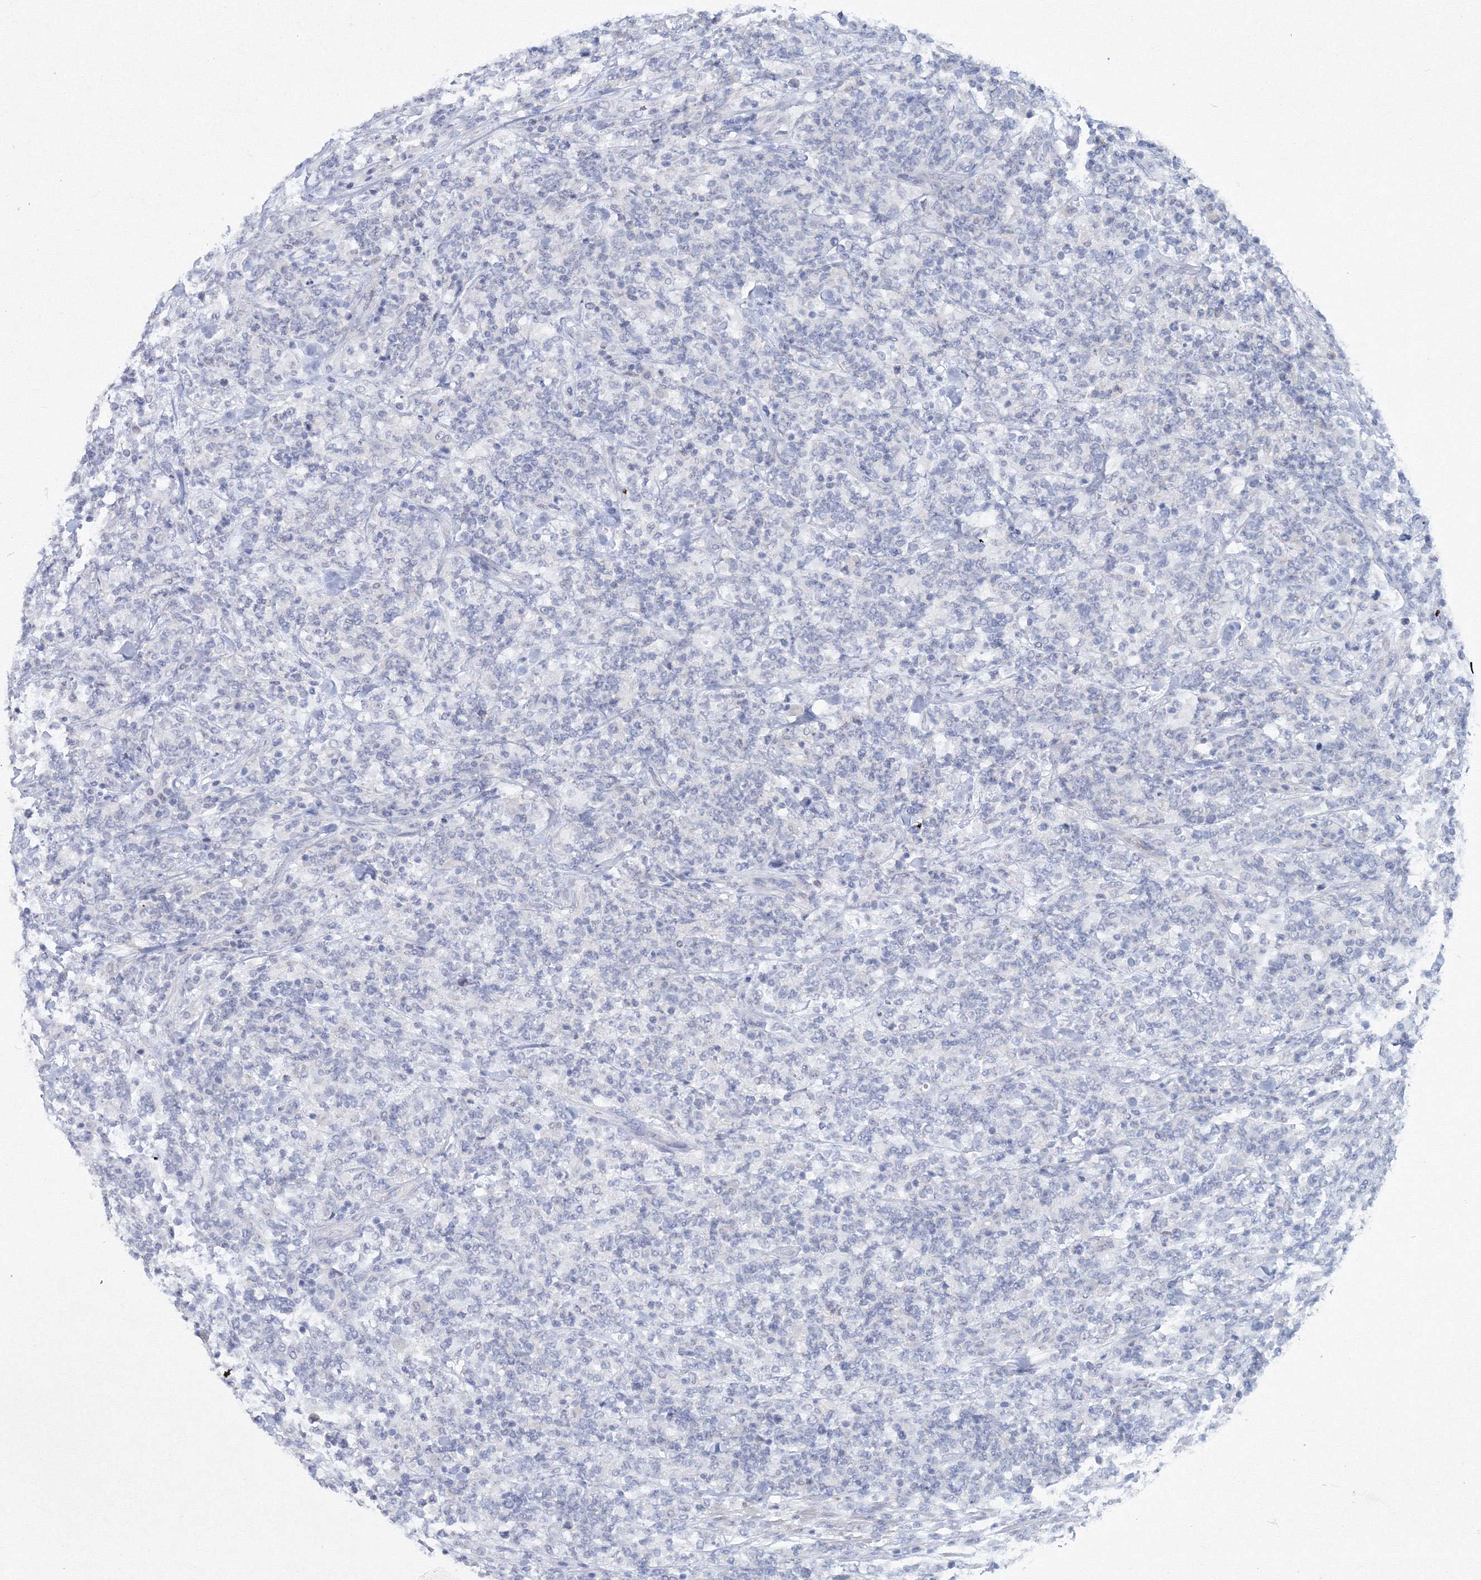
{"staining": {"intensity": "negative", "quantity": "none", "location": "none"}, "tissue": "lymphoma", "cell_type": "Tumor cells", "image_type": "cancer", "snomed": [{"axis": "morphology", "description": "Malignant lymphoma, non-Hodgkin's type, High grade"}, {"axis": "topography", "description": "Soft tissue"}], "caption": "Immunohistochemistry of human high-grade malignant lymphoma, non-Hodgkin's type demonstrates no expression in tumor cells. Brightfield microscopy of immunohistochemistry (IHC) stained with DAB (brown) and hematoxylin (blue), captured at high magnification.", "gene": "GCKR", "patient": {"sex": "male", "age": 18}}